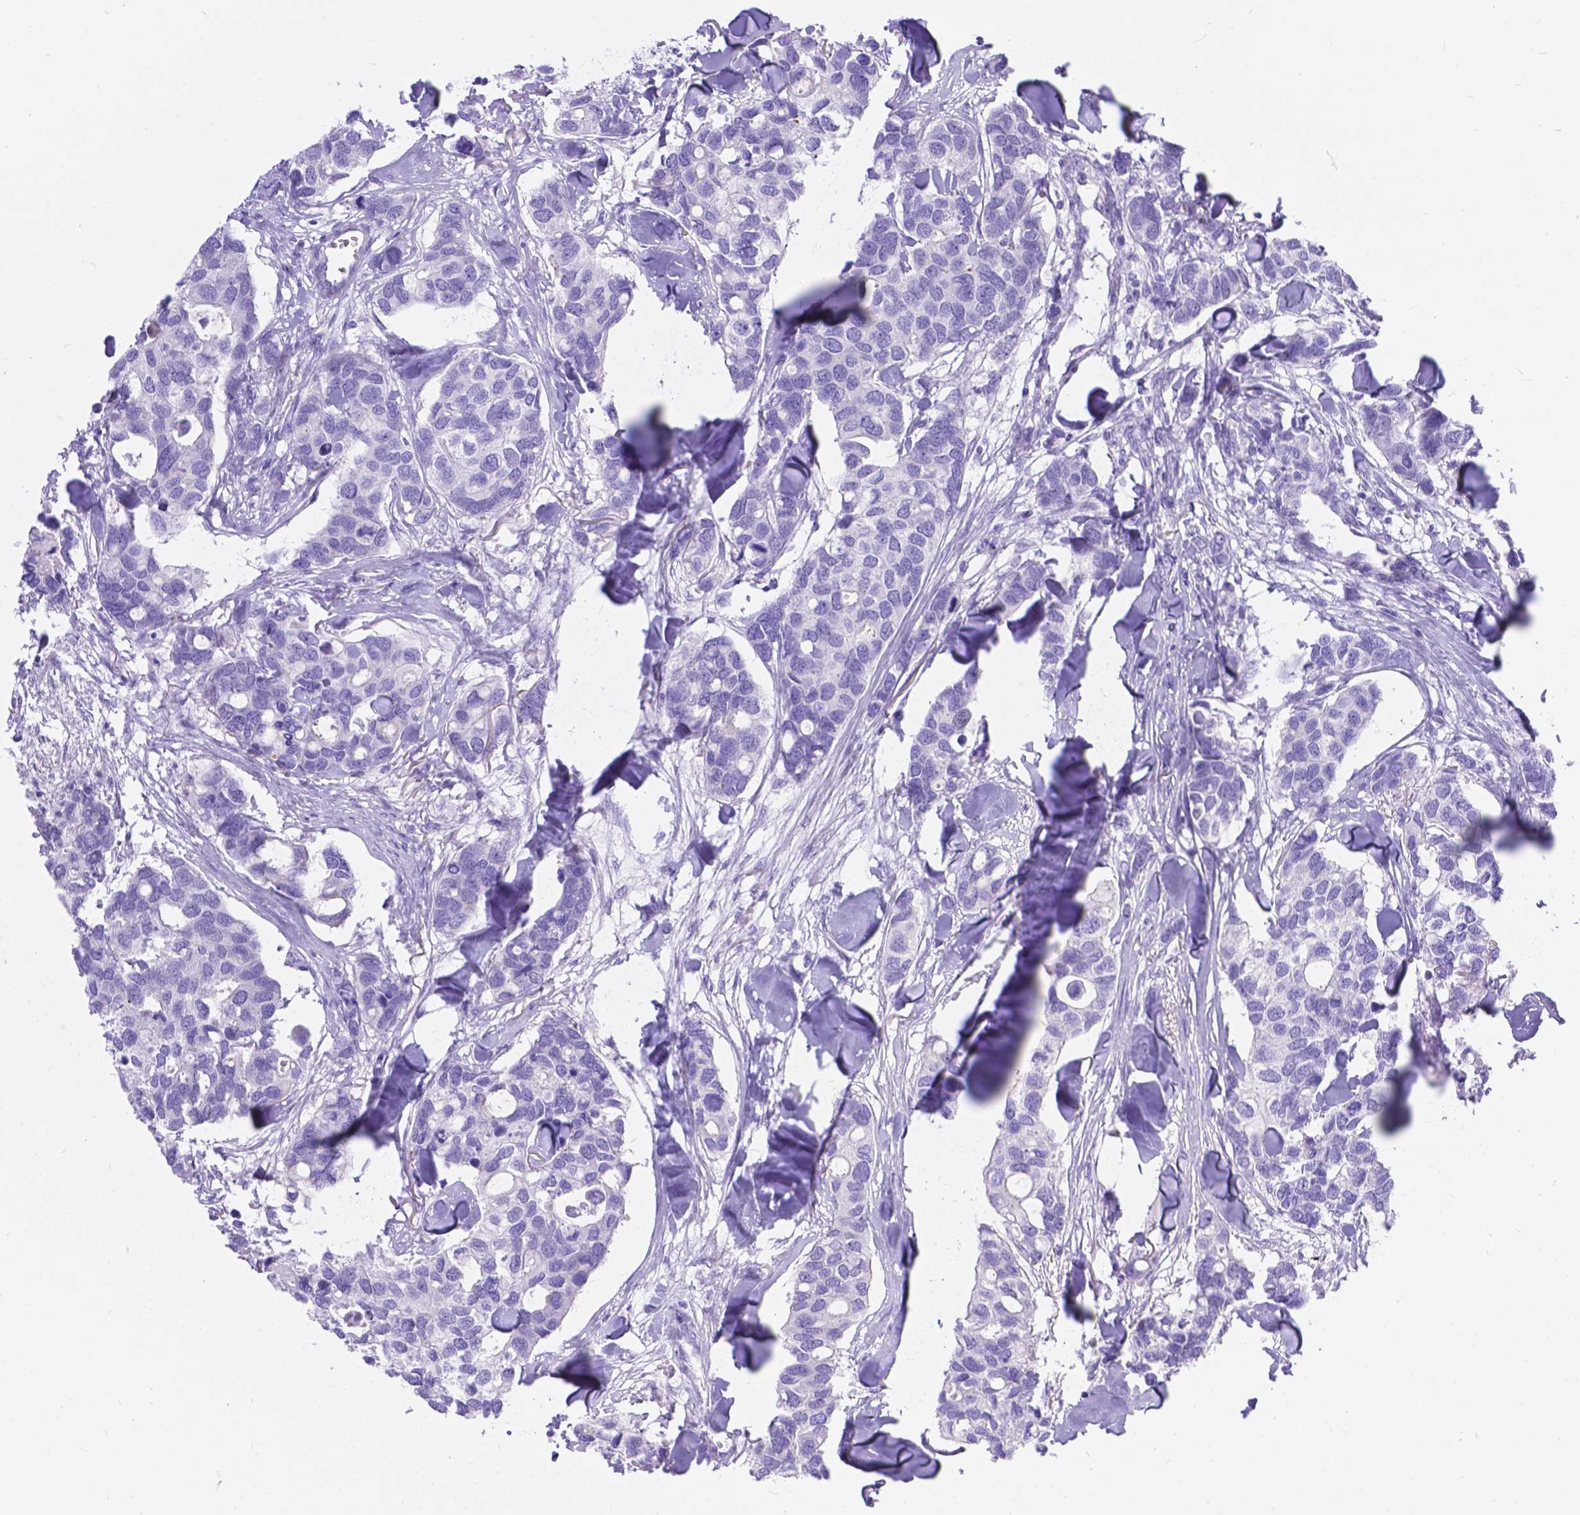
{"staining": {"intensity": "negative", "quantity": "none", "location": "none"}, "tissue": "breast cancer", "cell_type": "Tumor cells", "image_type": "cancer", "snomed": [{"axis": "morphology", "description": "Duct carcinoma"}, {"axis": "topography", "description": "Breast"}], "caption": "IHC histopathology image of neoplastic tissue: breast cancer (invasive ductal carcinoma) stained with DAB exhibits no significant protein expression in tumor cells.", "gene": "KLHL10", "patient": {"sex": "female", "age": 83}}